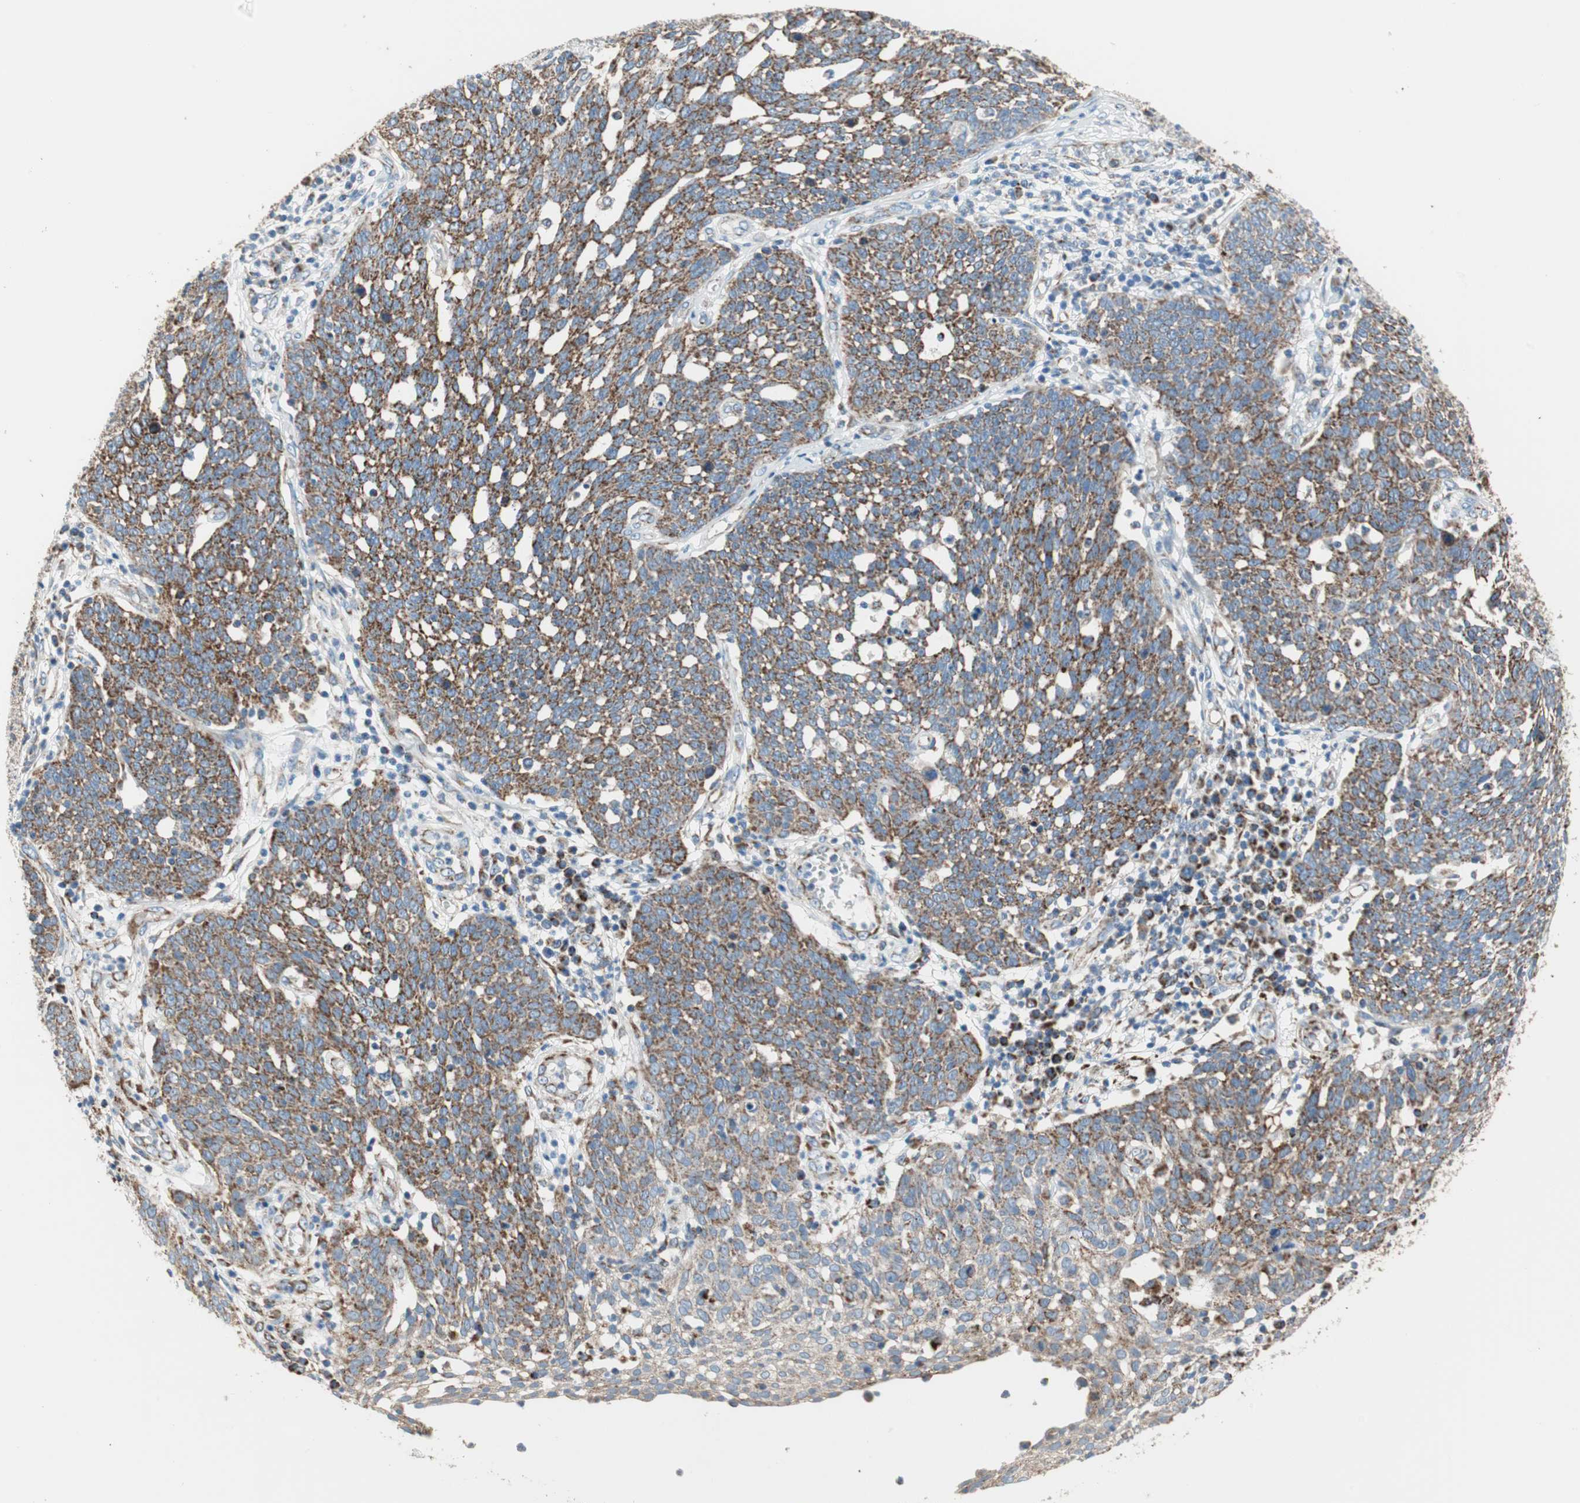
{"staining": {"intensity": "strong", "quantity": ">75%", "location": "cytoplasmic/membranous"}, "tissue": "cervical cancer", "cell_type": "Tumor cells", "image_type": "cancer", "snomed": [{"axis": "morphology", "description": "Squamous cell carcinoma, NOS"}, {"axis": "topography", "description": "Cervix"}], "caption": "Tumor cells exhibit high levels of strong cytoplasmic/membranous staining in approximately >75% of cells in cervical cancer.", "gene": "TST", "patient": {"sex": "female", "age": 34}}